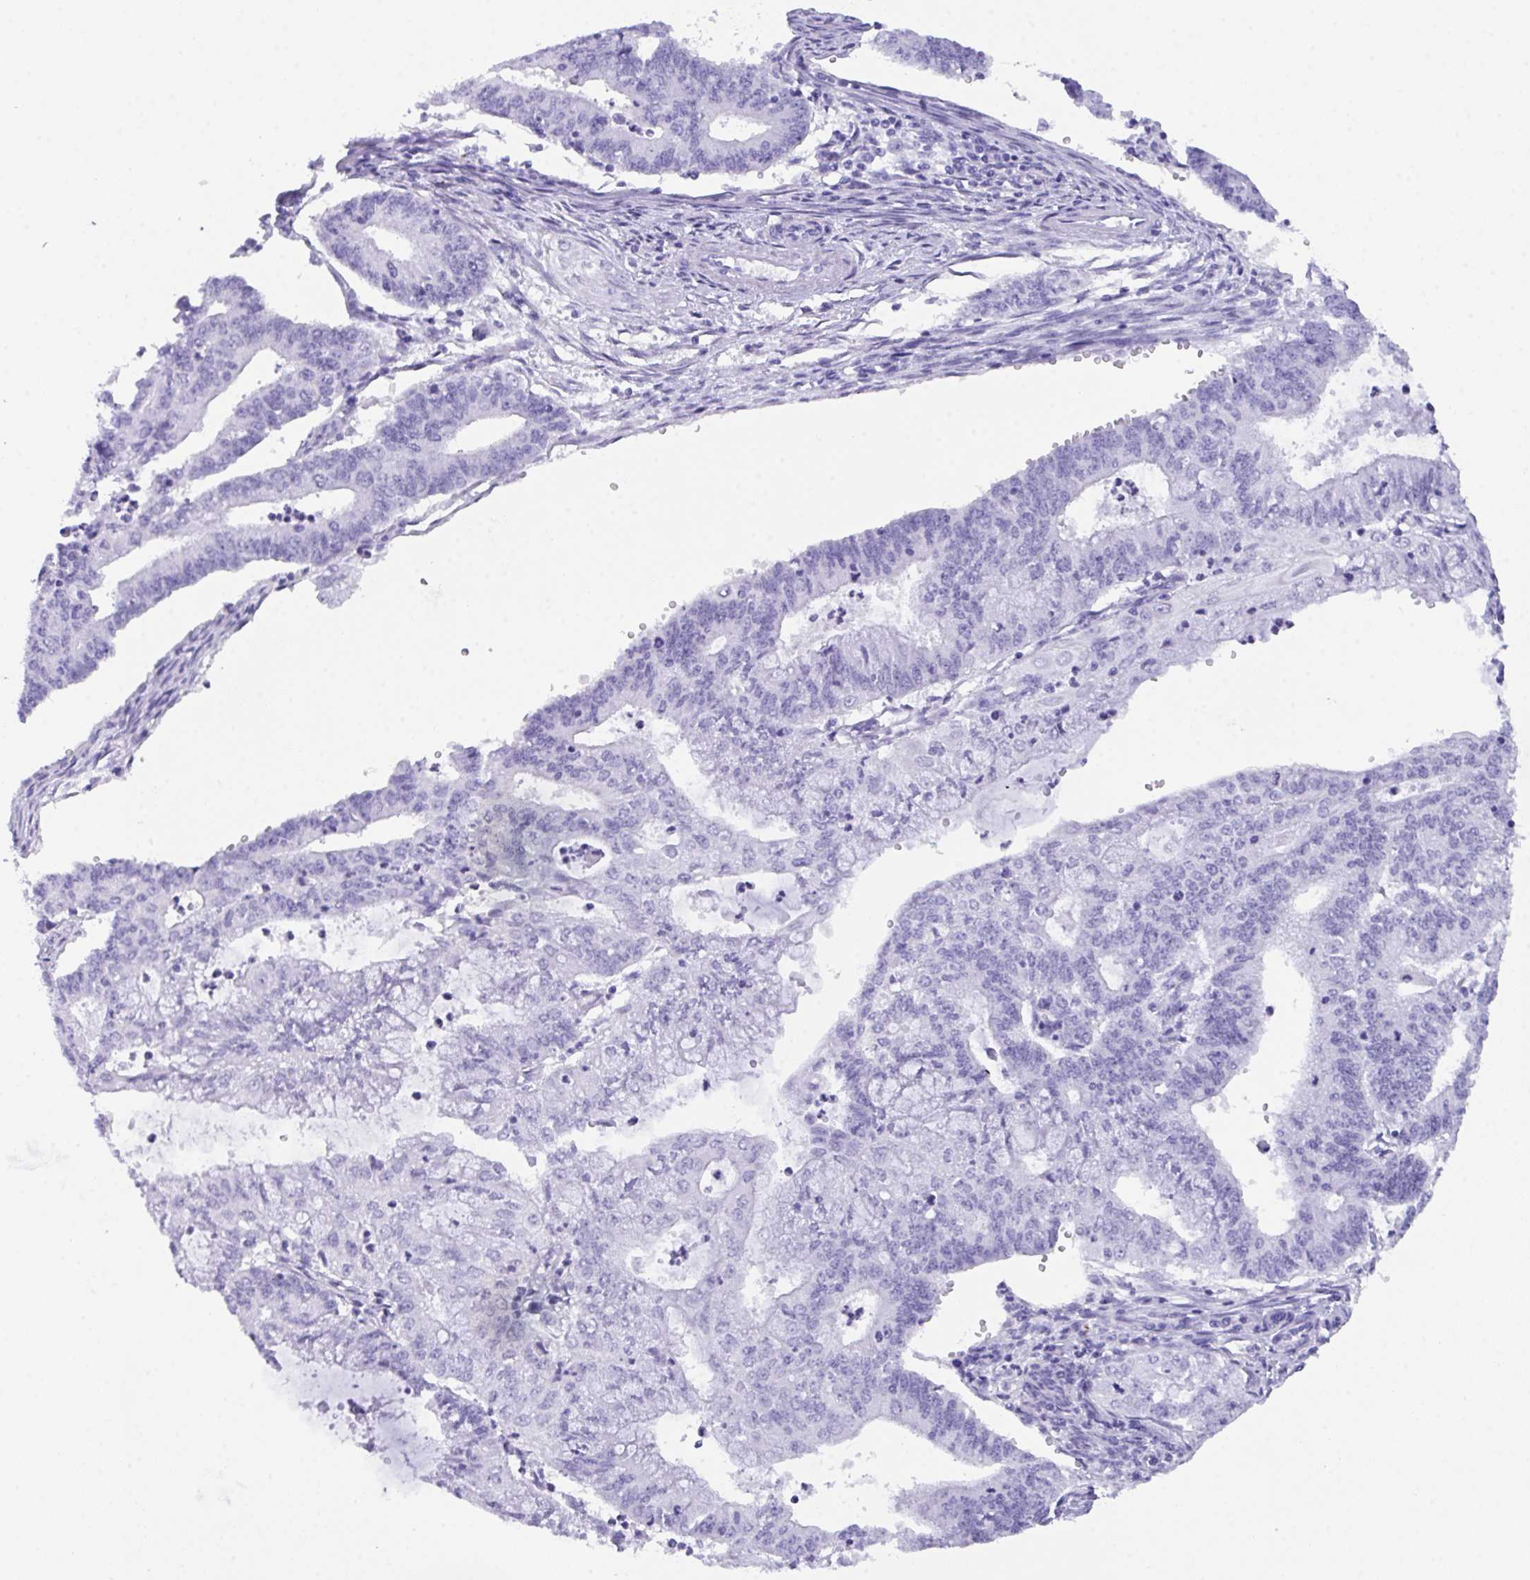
{"staining": {"intensity": "negative", "quantity": "none", "location": "none"}, "tissue": "endometrial cancer", "cell_type": "Tumor cells", "image_type": "cancer", "snomed": [{"axis": "morphology", "description": "Adenocarcinoma, NOS"}, {"axis": "topography", "description": "Endometrium"}], "caption": "Tumor cells show no significant protein expression in adenocarcinoma (endometrial).", "gene": "ZNF850", "patient": {"sex": "female", "age": 61}}